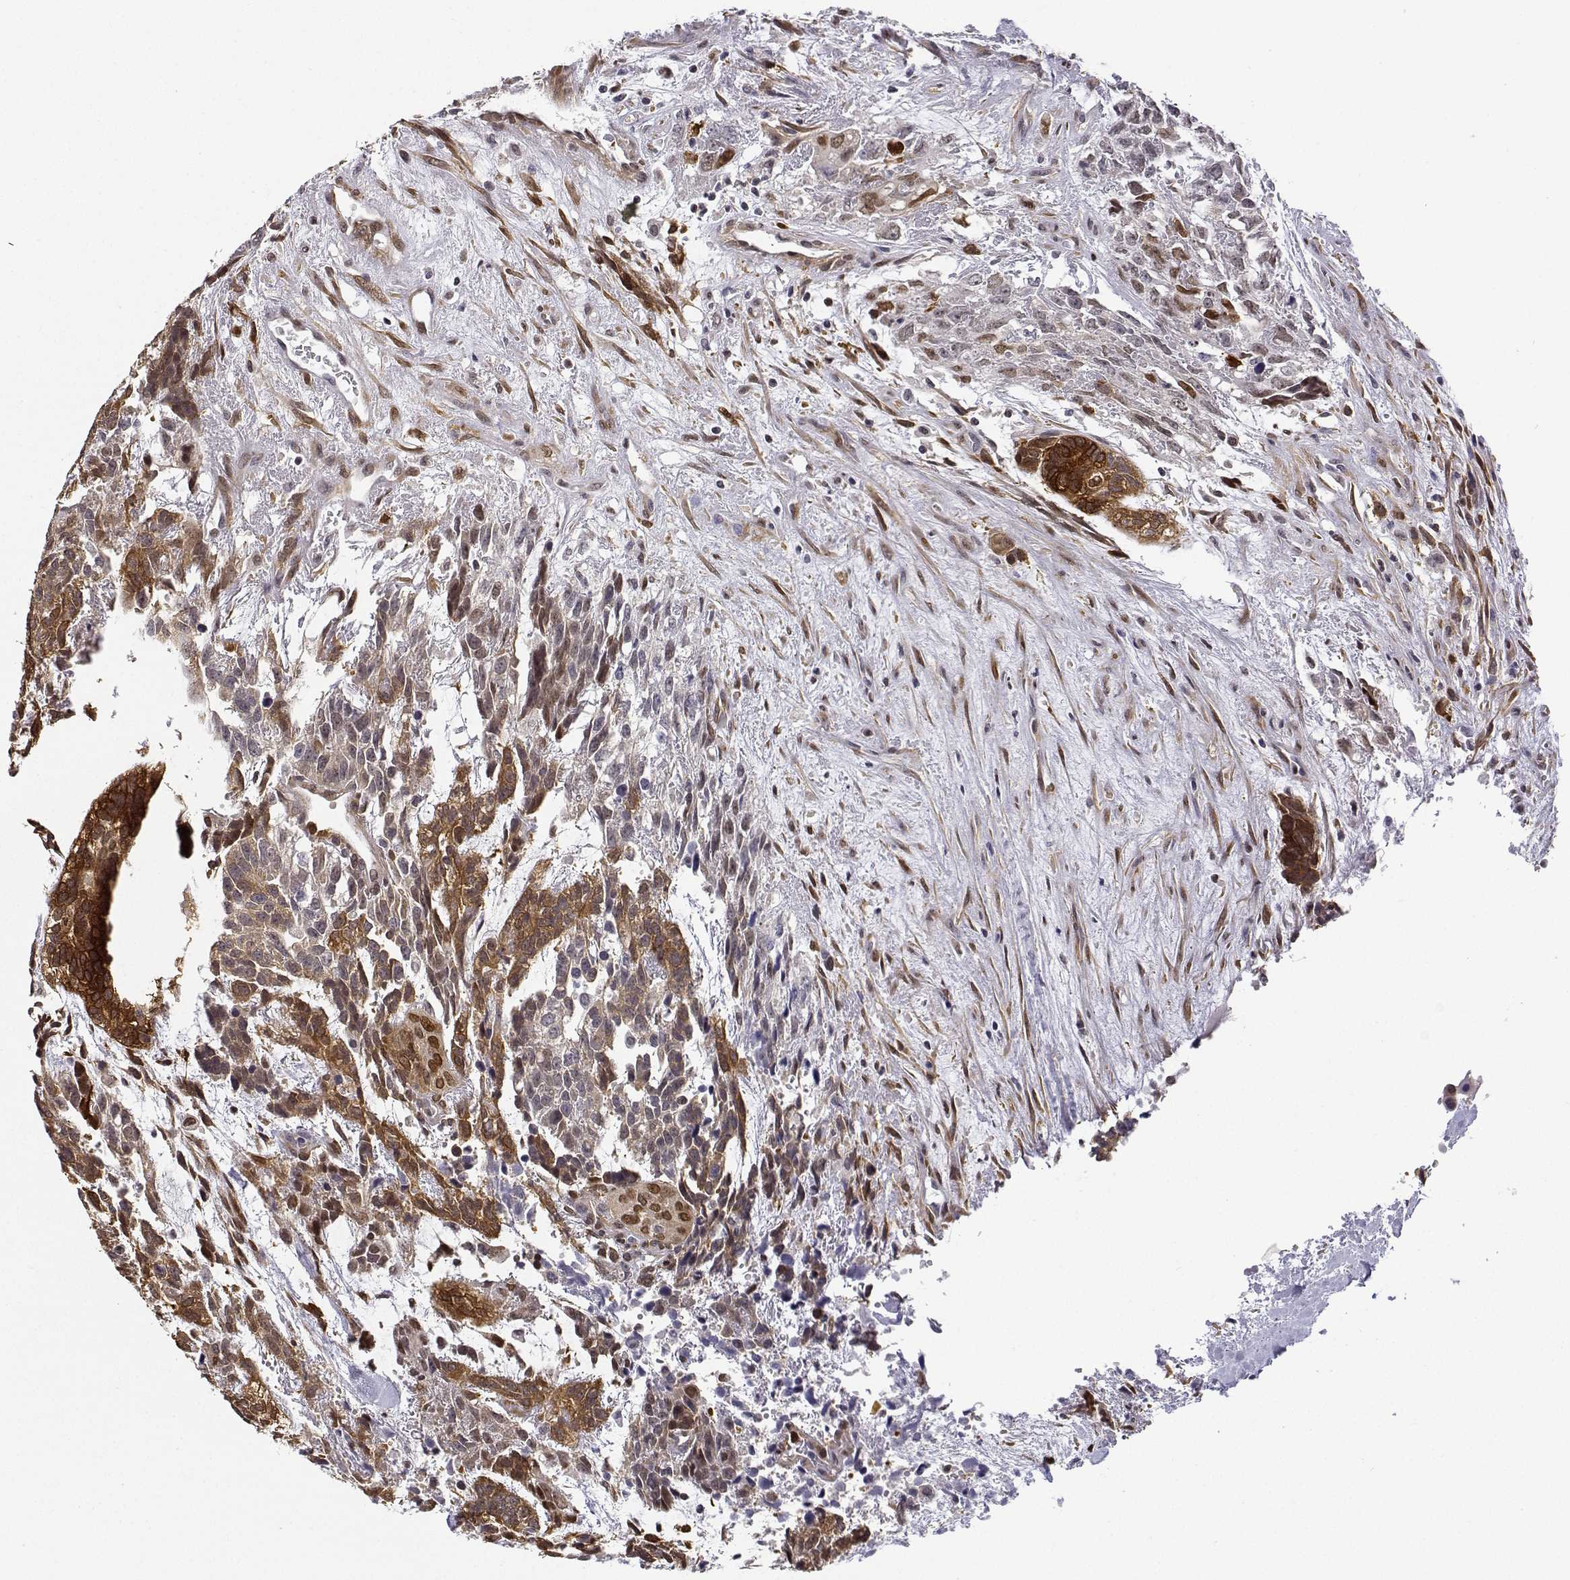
{"staining": {"intensity": "moderate", "quantity": ">75%", "location": "cytoplasmic/membranous,nuclear"}, "tissue": "testis cancer", "cell_type": "Tumor cells", "image_type": "cancer", "snomed": [{"axis": "morphology", "description": "Carcinoma, Embryonal, NOS"}, {"axis": "topography", "description": "Testis"}], "caption": "Moderate cytoplasmic/membranous and nuclear staining for a protein is identified in approximately >75% of tumor cells of embryonal carcinoma (testis) using immunohistochemistry.", "gene": "PHGDH", "patient": {"sex": "male", "age": 23}}